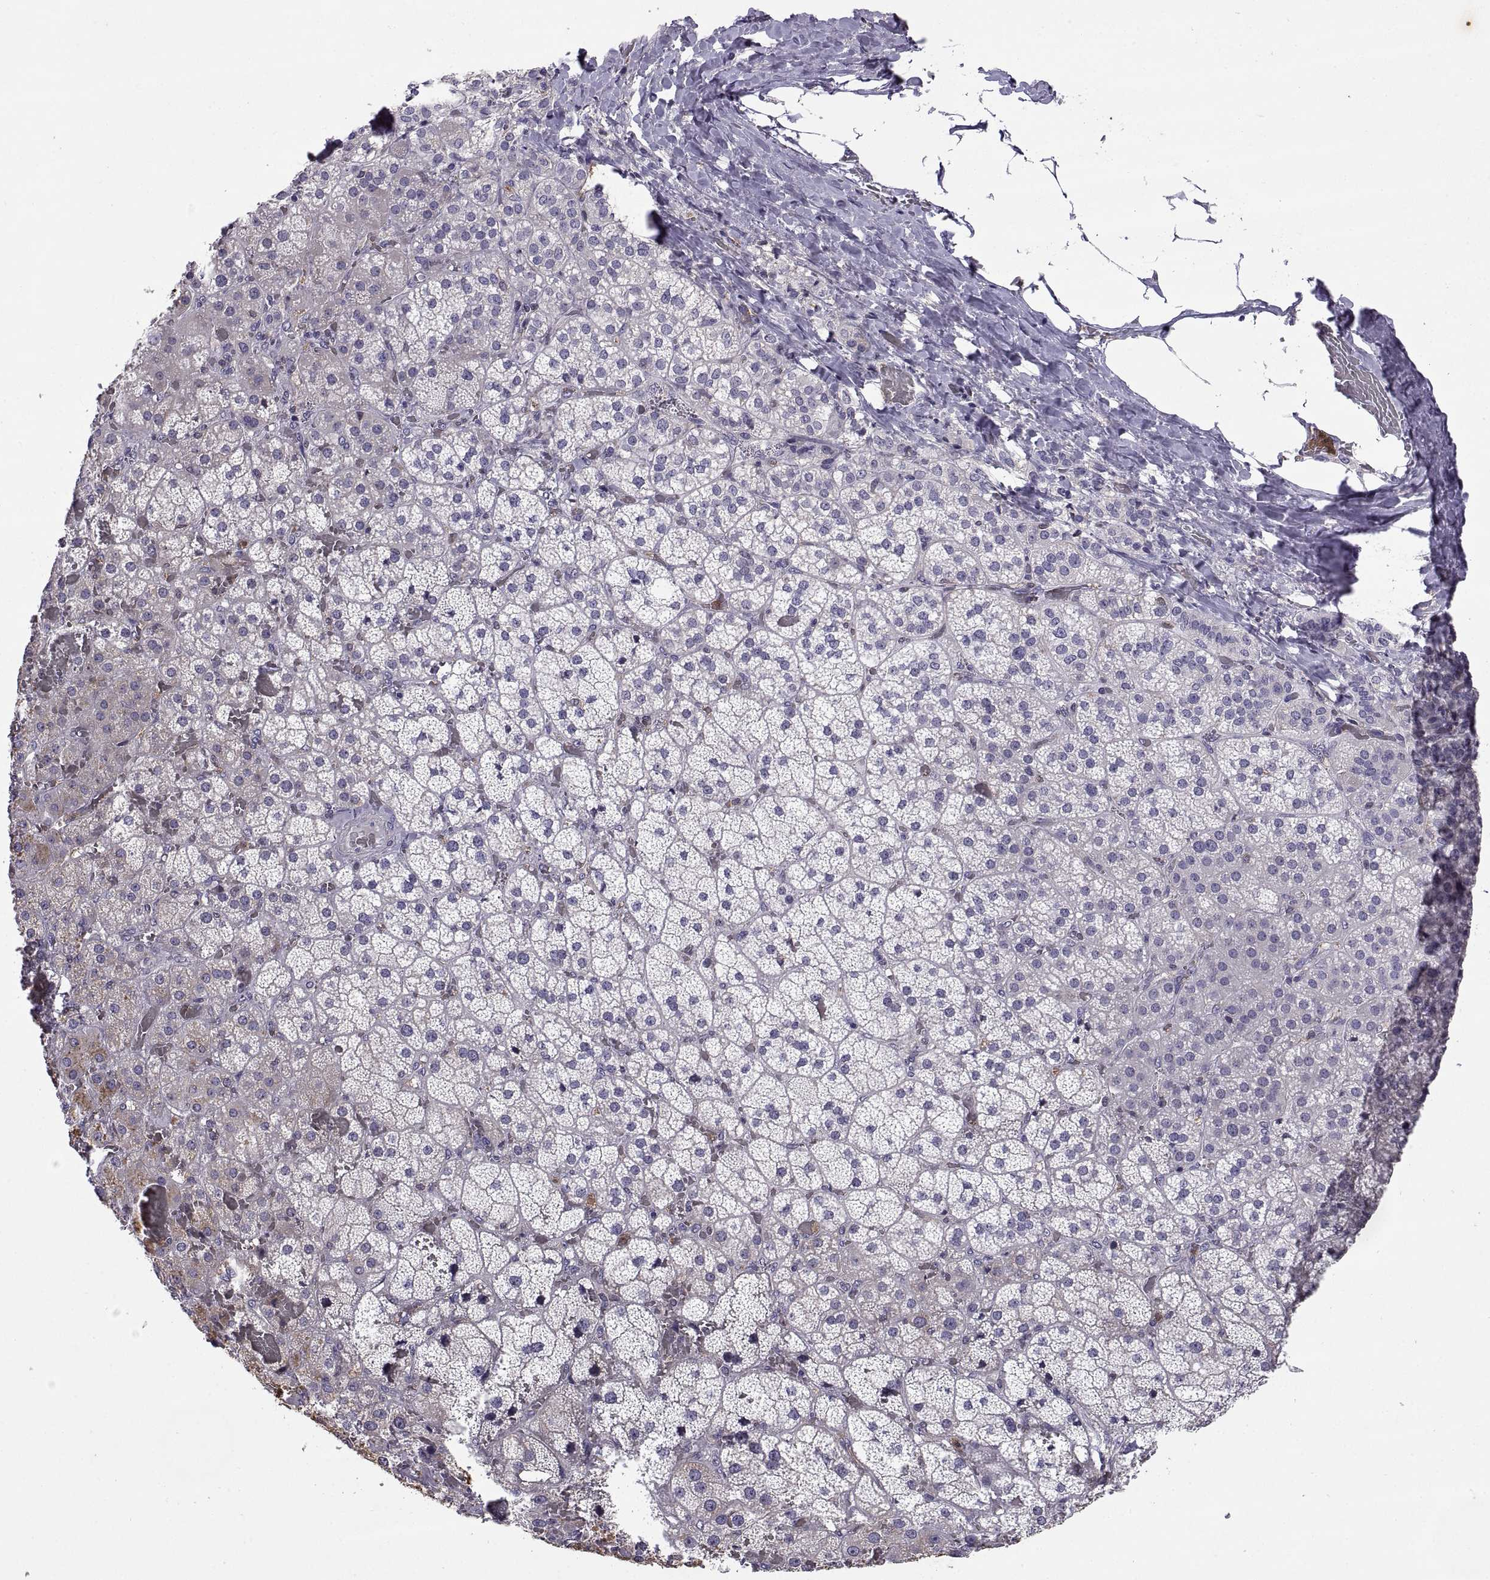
{"staining": {"intensity": "negative", "quantity": "none", "location": "none"}, "tissue": "adrenal gland", "cell_type": "Glandular cells", "image_type": "normal", "snomed": [{"axis": "morphology", "description": "Normal tissue, NOS"}, {"axis": "topography", "description": "Adrenal gland"}], "caption": "Immunohistochemistry (IHC) image of unremarkable adrenal gland: human adrenal gland stained with DAB reveals no significant protein expression in glandular cells.", "gene": "DOK3", "patient": {"sex": "male", "age": 57}}